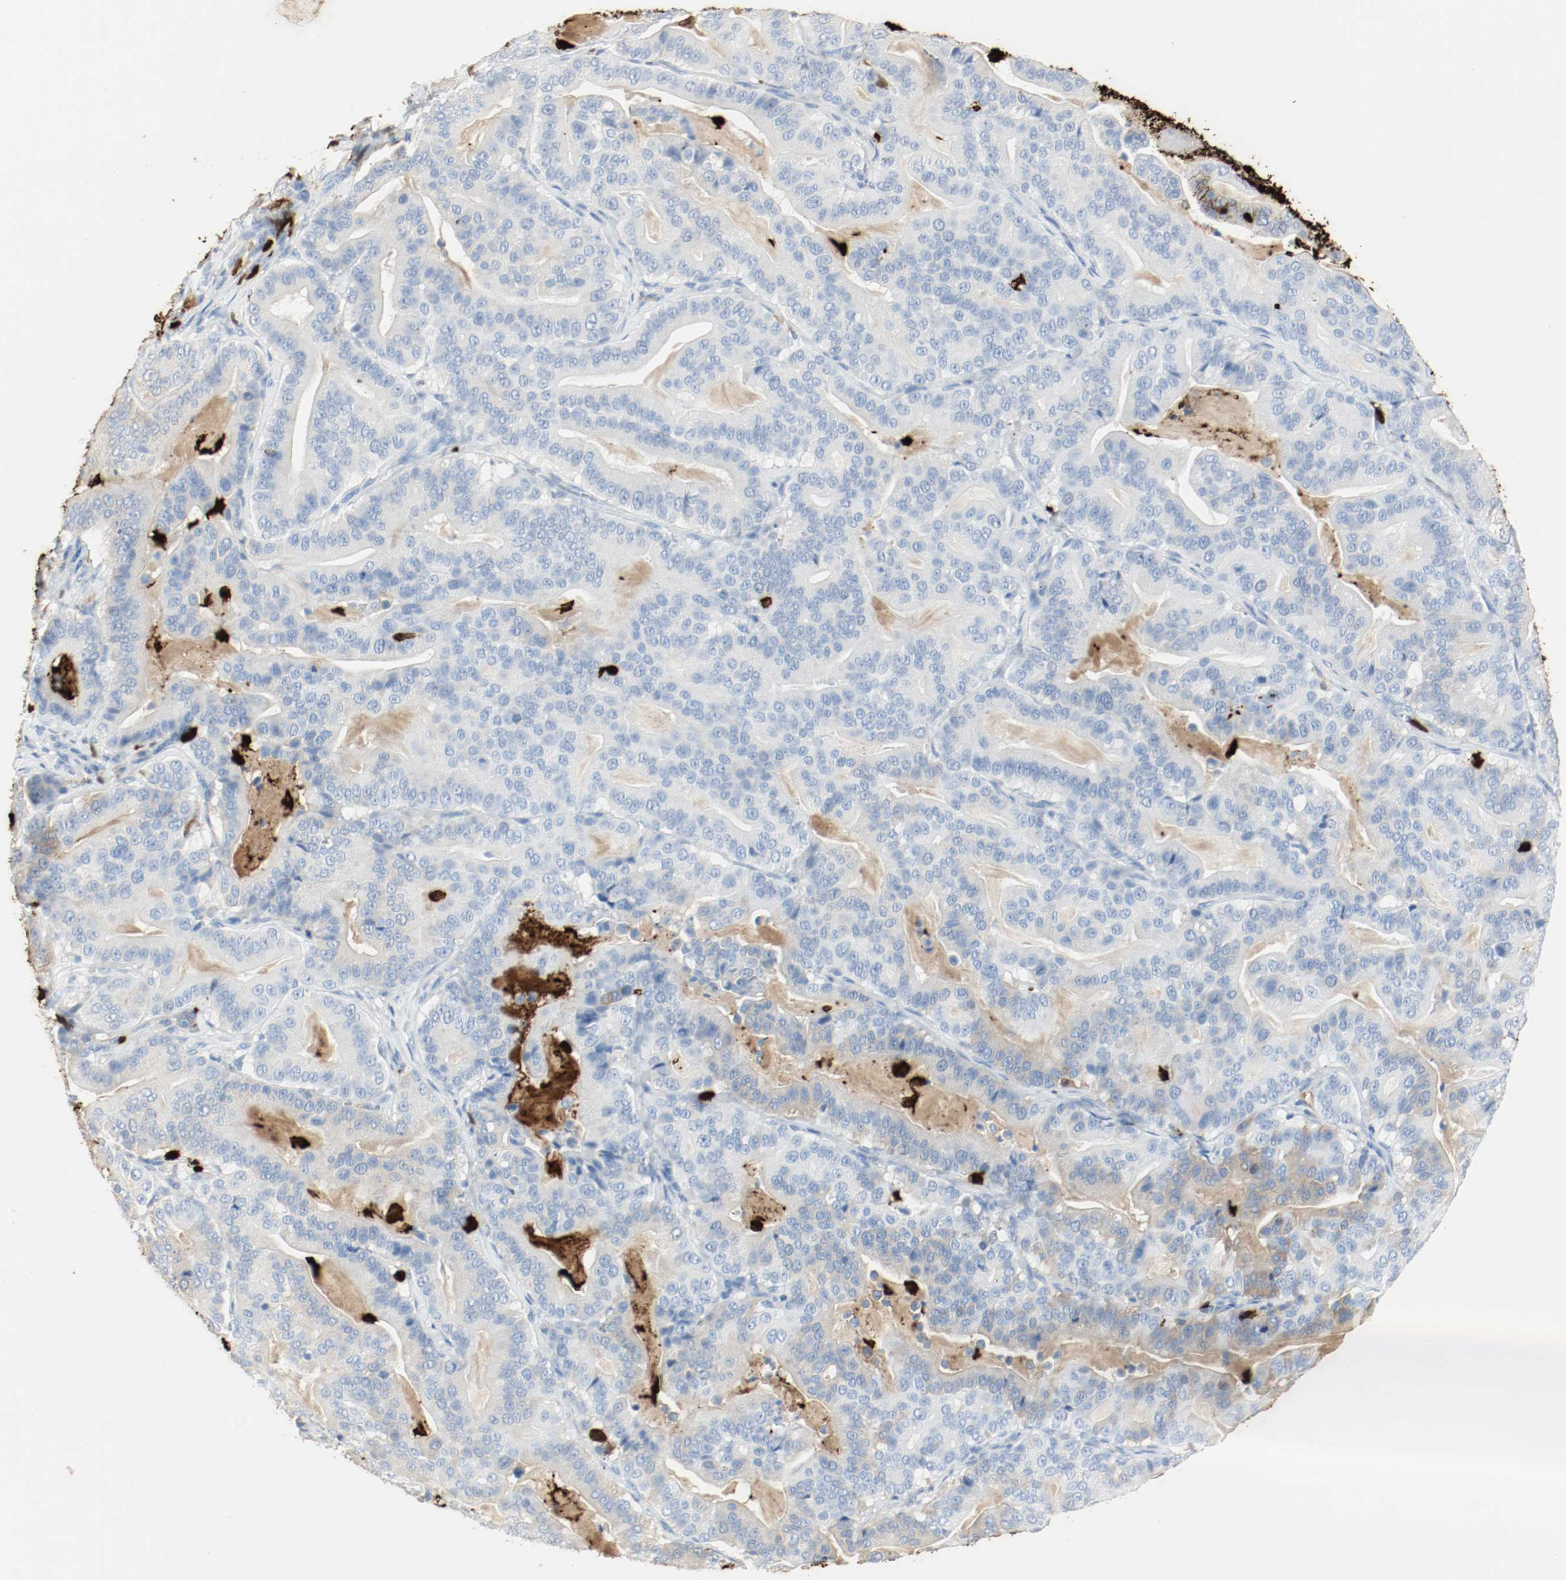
{"staining": {"intensity": "weak", "quantity": "<25%", "location": "cytoplasmic/membranous"}, "tissue": "pancreatic cancer", "cell_type": "Tumor cells", "image_type": "cancer", "snomed": [{"axis": "morphology", "description": "Adenocarcinoma, NOS"}, {"axis": "topography", "description": "Pancreas"}], "caption": "The photomicrograph reveals no significant positivity in tumor cells of pancreatic cancer.", "gene": "S100A9", "patient": {"sex": "male", "age": 63}}